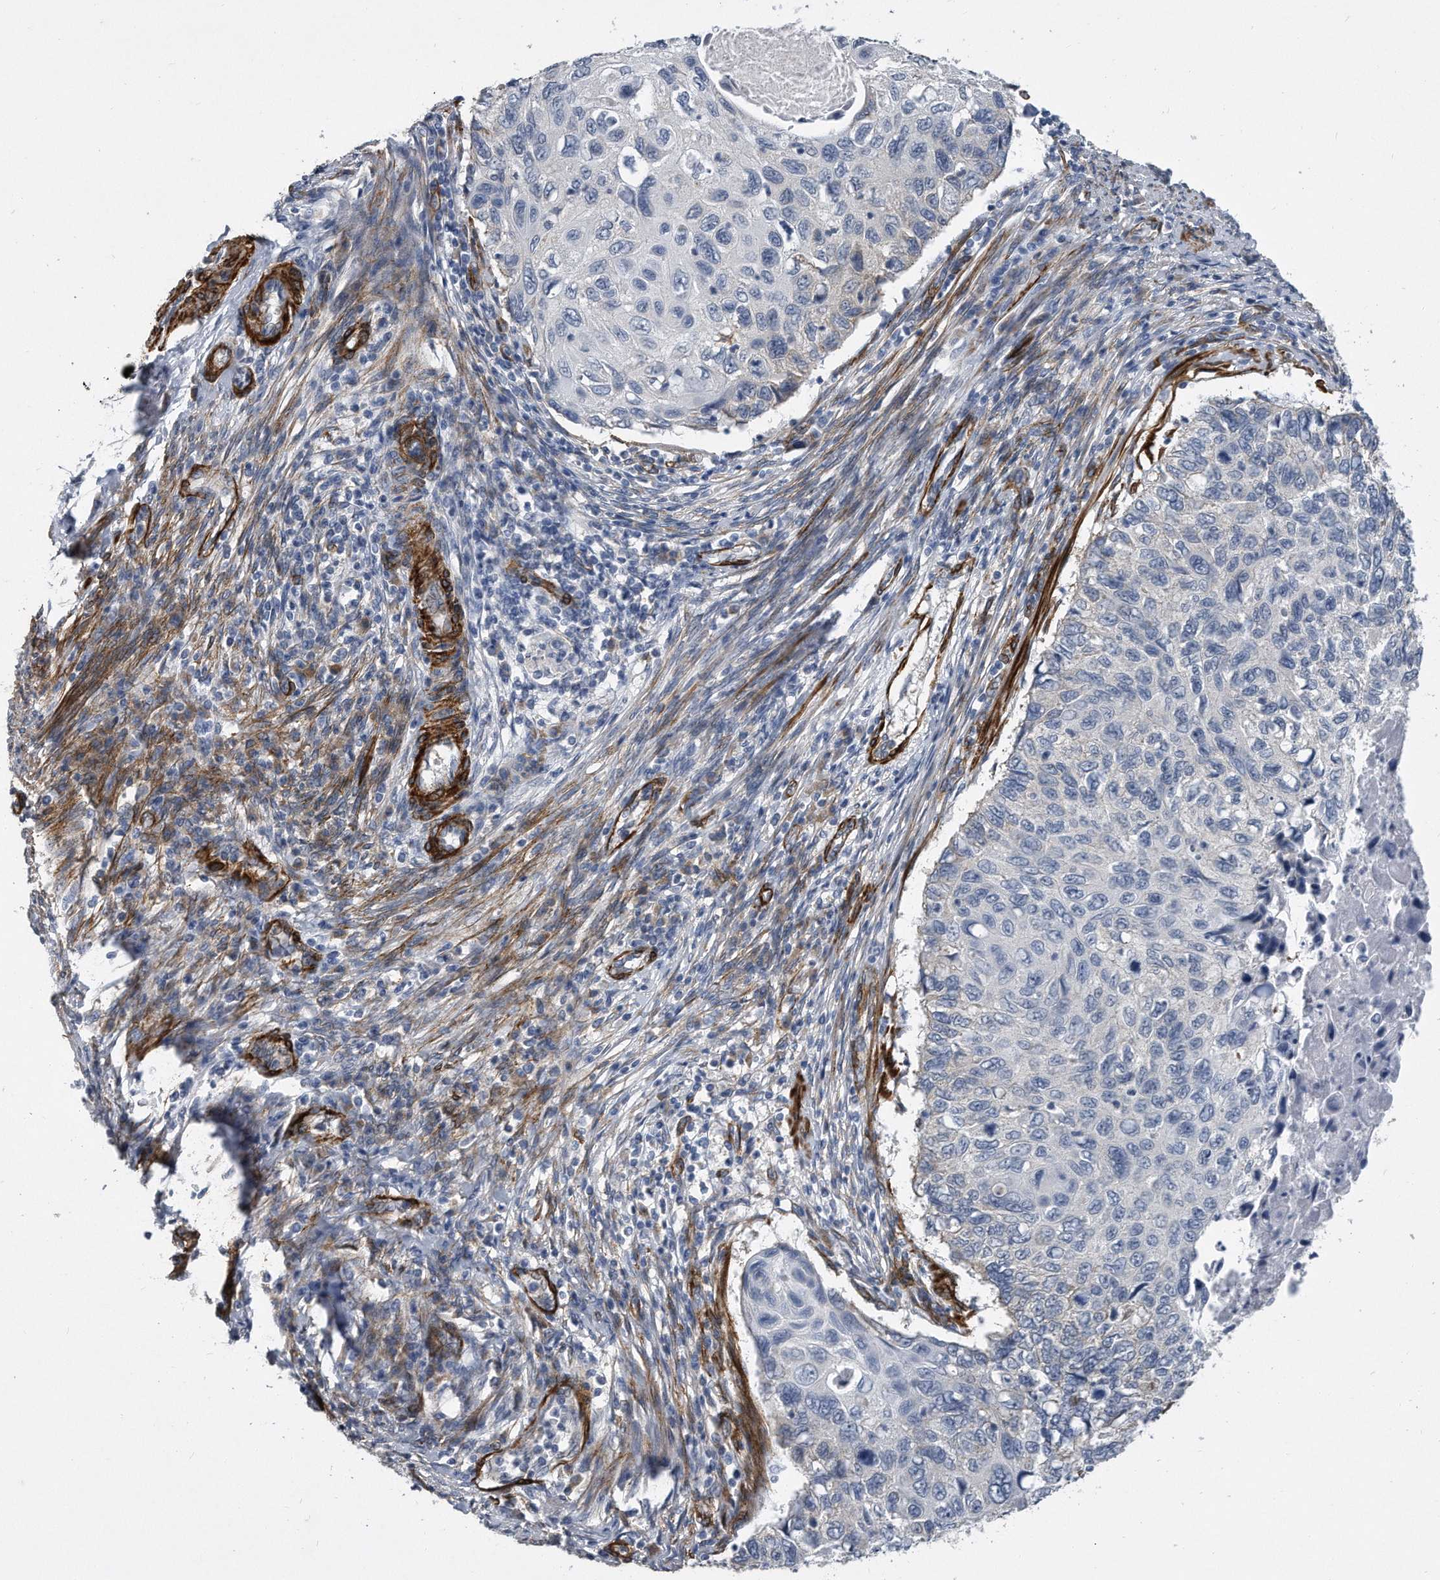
{"staining": {"intensity": "negative", "quantity": "none", "location": "none"}, "tissue": "cervical cancer", "cell_type": "Tumor cells", "image_type": "cancer", "snomed": [{"axis": "morphology", "description": "Squamous cell carcinoma, NOS"}, {"axis": "topography", "description": "Cervix"}], "caption": "IHC micrograph of squamous cell carcinoma (cervical) stained for a protein (brown), which exhibits no staining in tumor cells. Brightfield microscopy of immunohistochemistry (IHC) stained with DAB (3,3'-diaminobenzidine) (brown) and hematoxylin (blue), captured at high magnification.", "gene": "EIF2B4", "patient": {"sex": "female", "age": 70}}